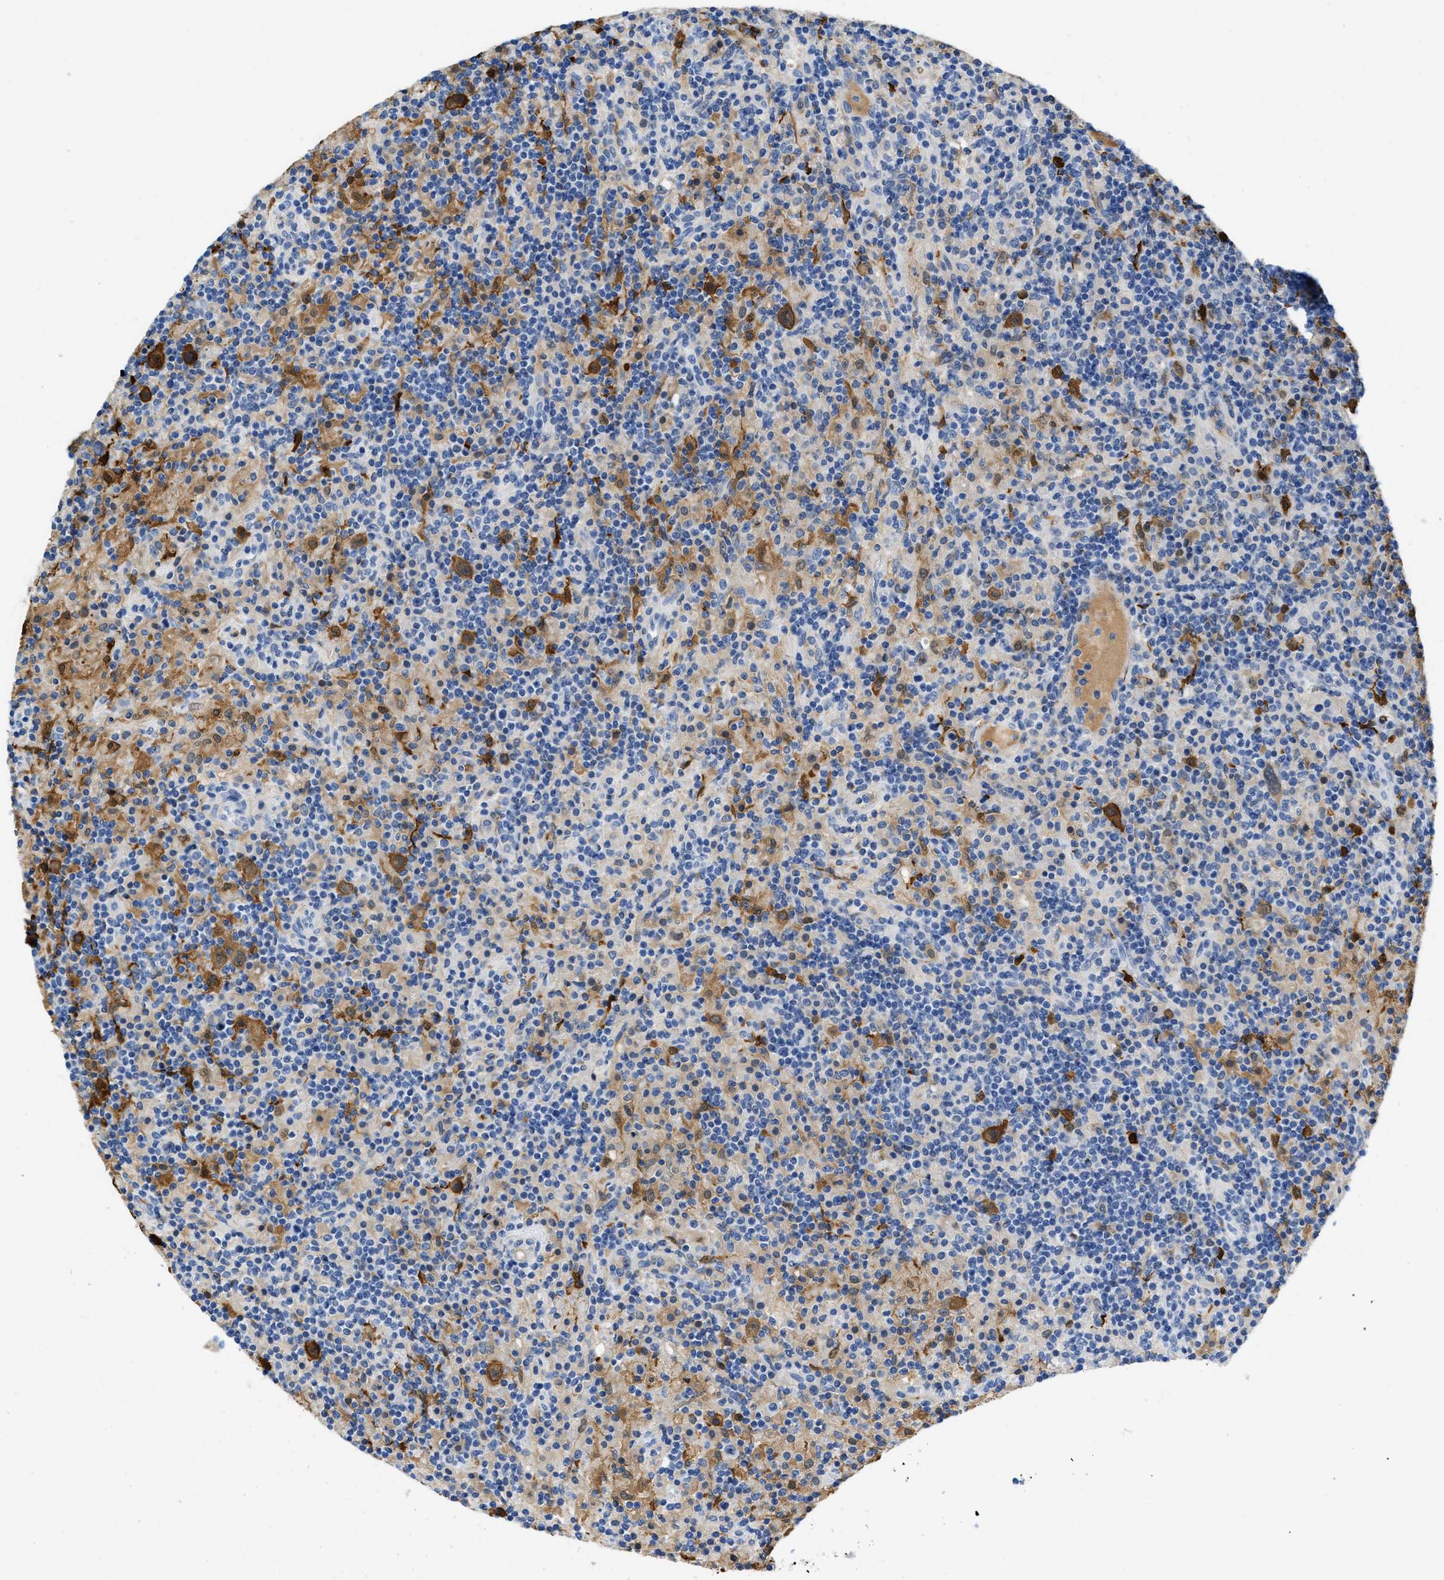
{"staining": {"intensity": "strong", "quantity": "25%-75%", "location": "cytoplasmic/membranous"}, "tissue": "lymphoma", "cell_type": "Tumor cells", "image_type": "cancer", "snomed": [{"axis": "morphology", "description": "Hodgkin's disease, NOS"}, {"axis": "topography", "description": "Lymph node"}], "caption": "Brown immunohistochemical staining in human lymphoma reveals strong cytoplasmic/membranous staining in approximately 25%-75% of tumor cells.", "gene": "SPEG", "patient": {"sex": "male", "age": 70}}